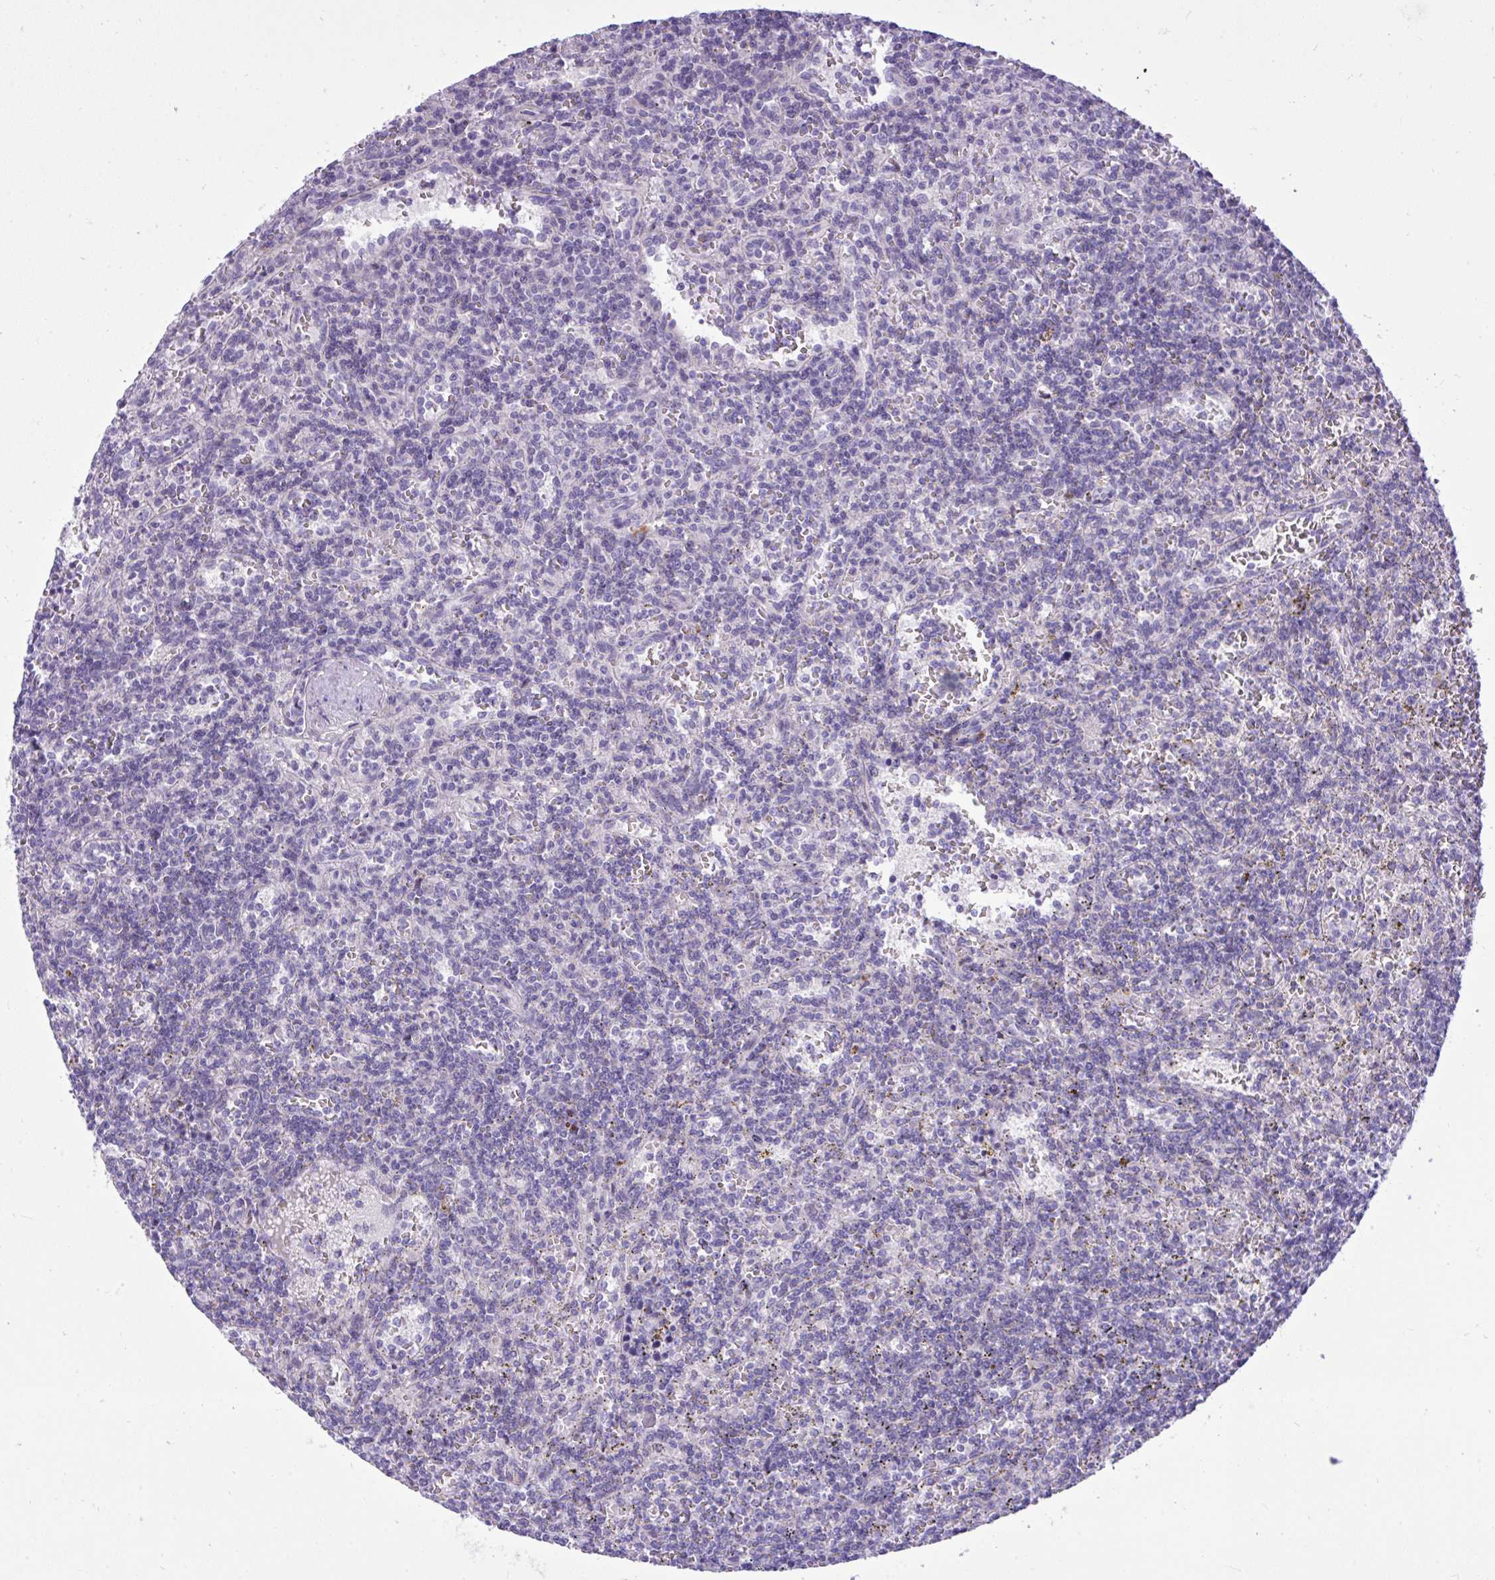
{"staining": {"intensity": "negative", "quantity": "none", "location": "none"}, "tissue": "lymphoma", "cell_type": "Tumor cells", "image_type": "cancer", "snomed": [{"axis": "morphology", "description": "Malignant lymphoma, non-Hodgkin's type, Low grade"}, {"axis": "topography", "description": "Spleen"}], "caption": "The image shows no staining of tumor cells in lymphoma.", "gene": "SPAG1", "patient": {"sex": "male", "age": 73}}